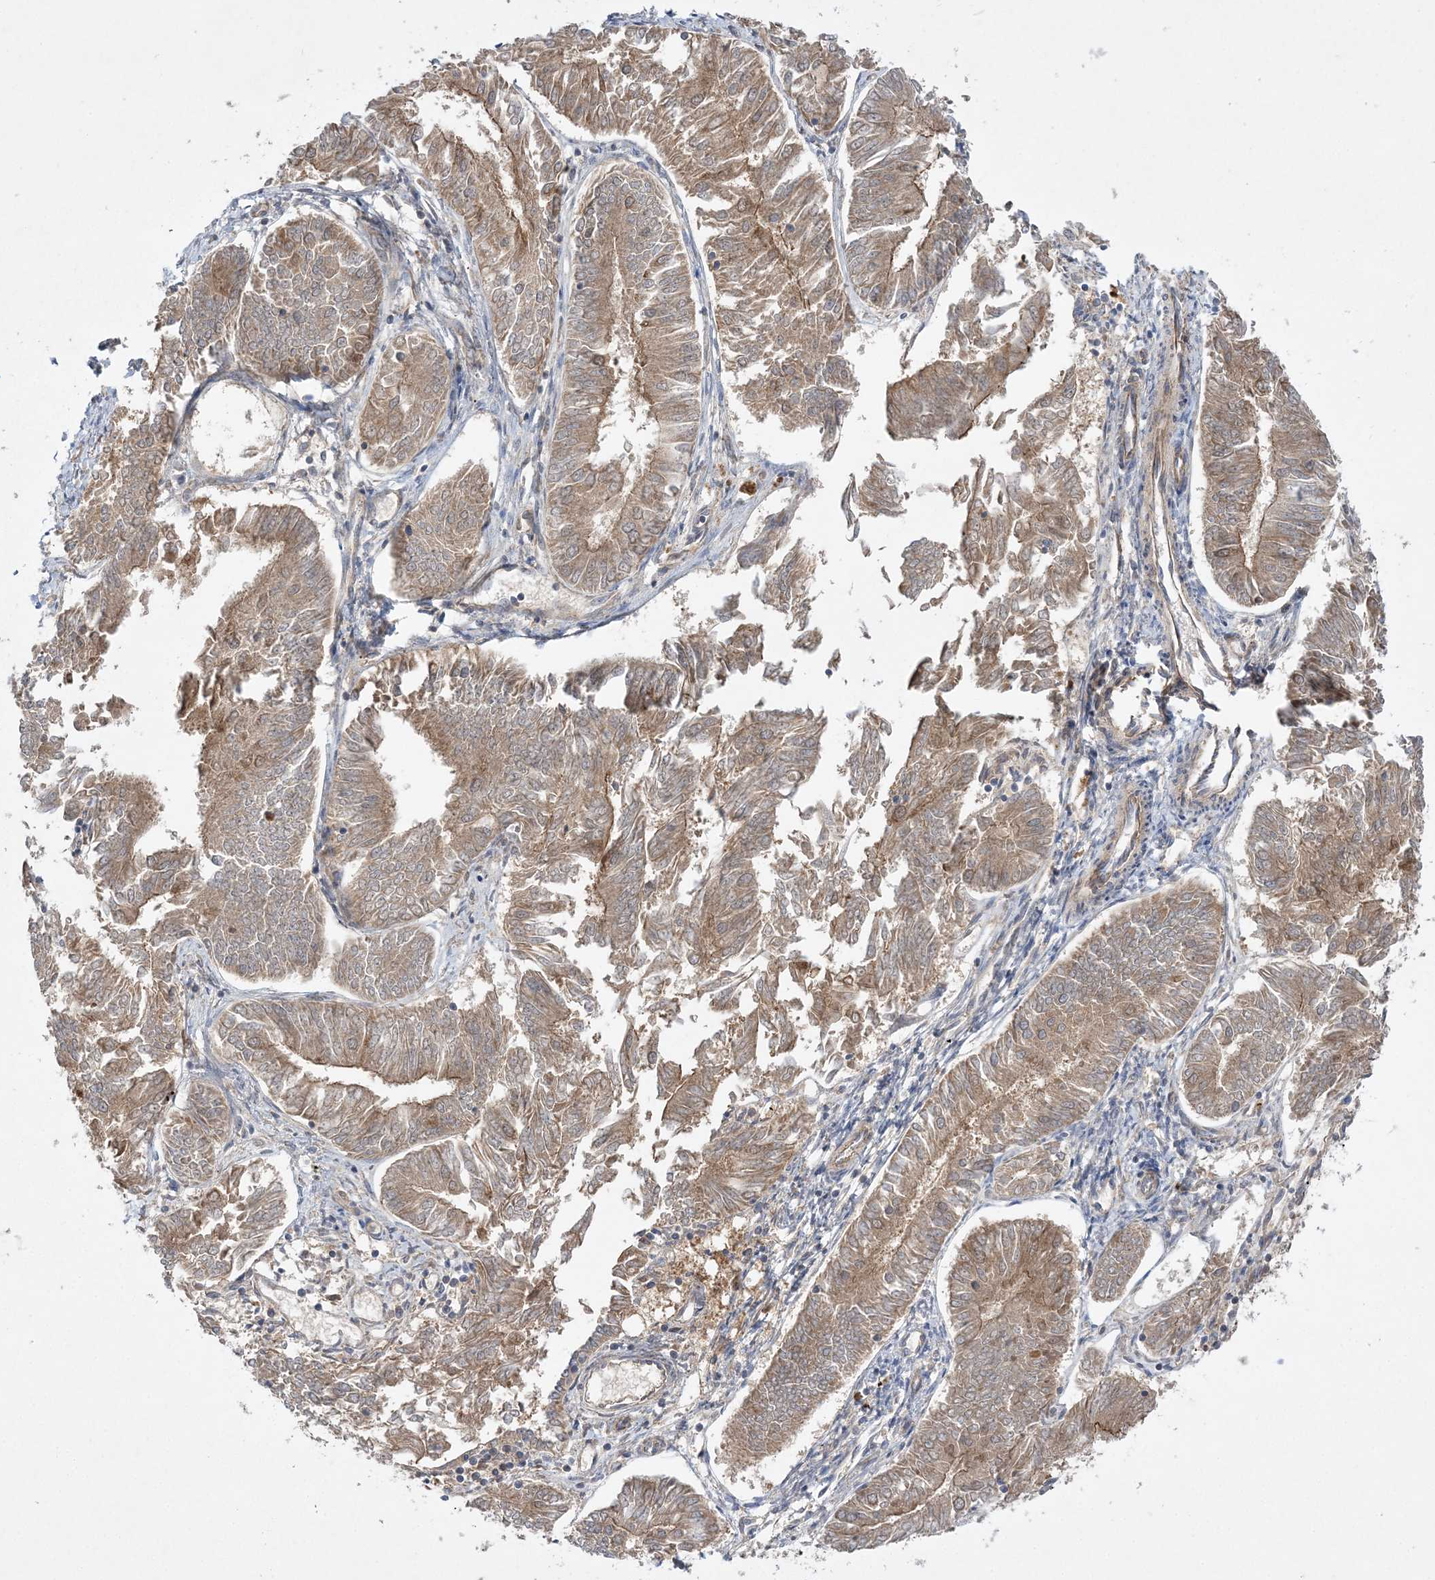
{"staining": {"intensity": "moderate", "quantity": ">75%", "location": "cytoplasmic/membranous"}, "tissue": "endometrial cancer", "cell_type": "Tumor cells", "image_type": "cancer", "snomed": [{"axis": "morphology", "description": "Adenocarcinoma, NOS"}, {"axis": "topography", "description": "Endometrium"}], "caption": "IHC of human adenocarcinoma (endometrial) demonstrates medium levels of moderate cytoplasmic/membranous positivity in approximately >75% of tumor cells.", "gene": "MMADHC", "patient": {"sex": "female", "age": 58}}